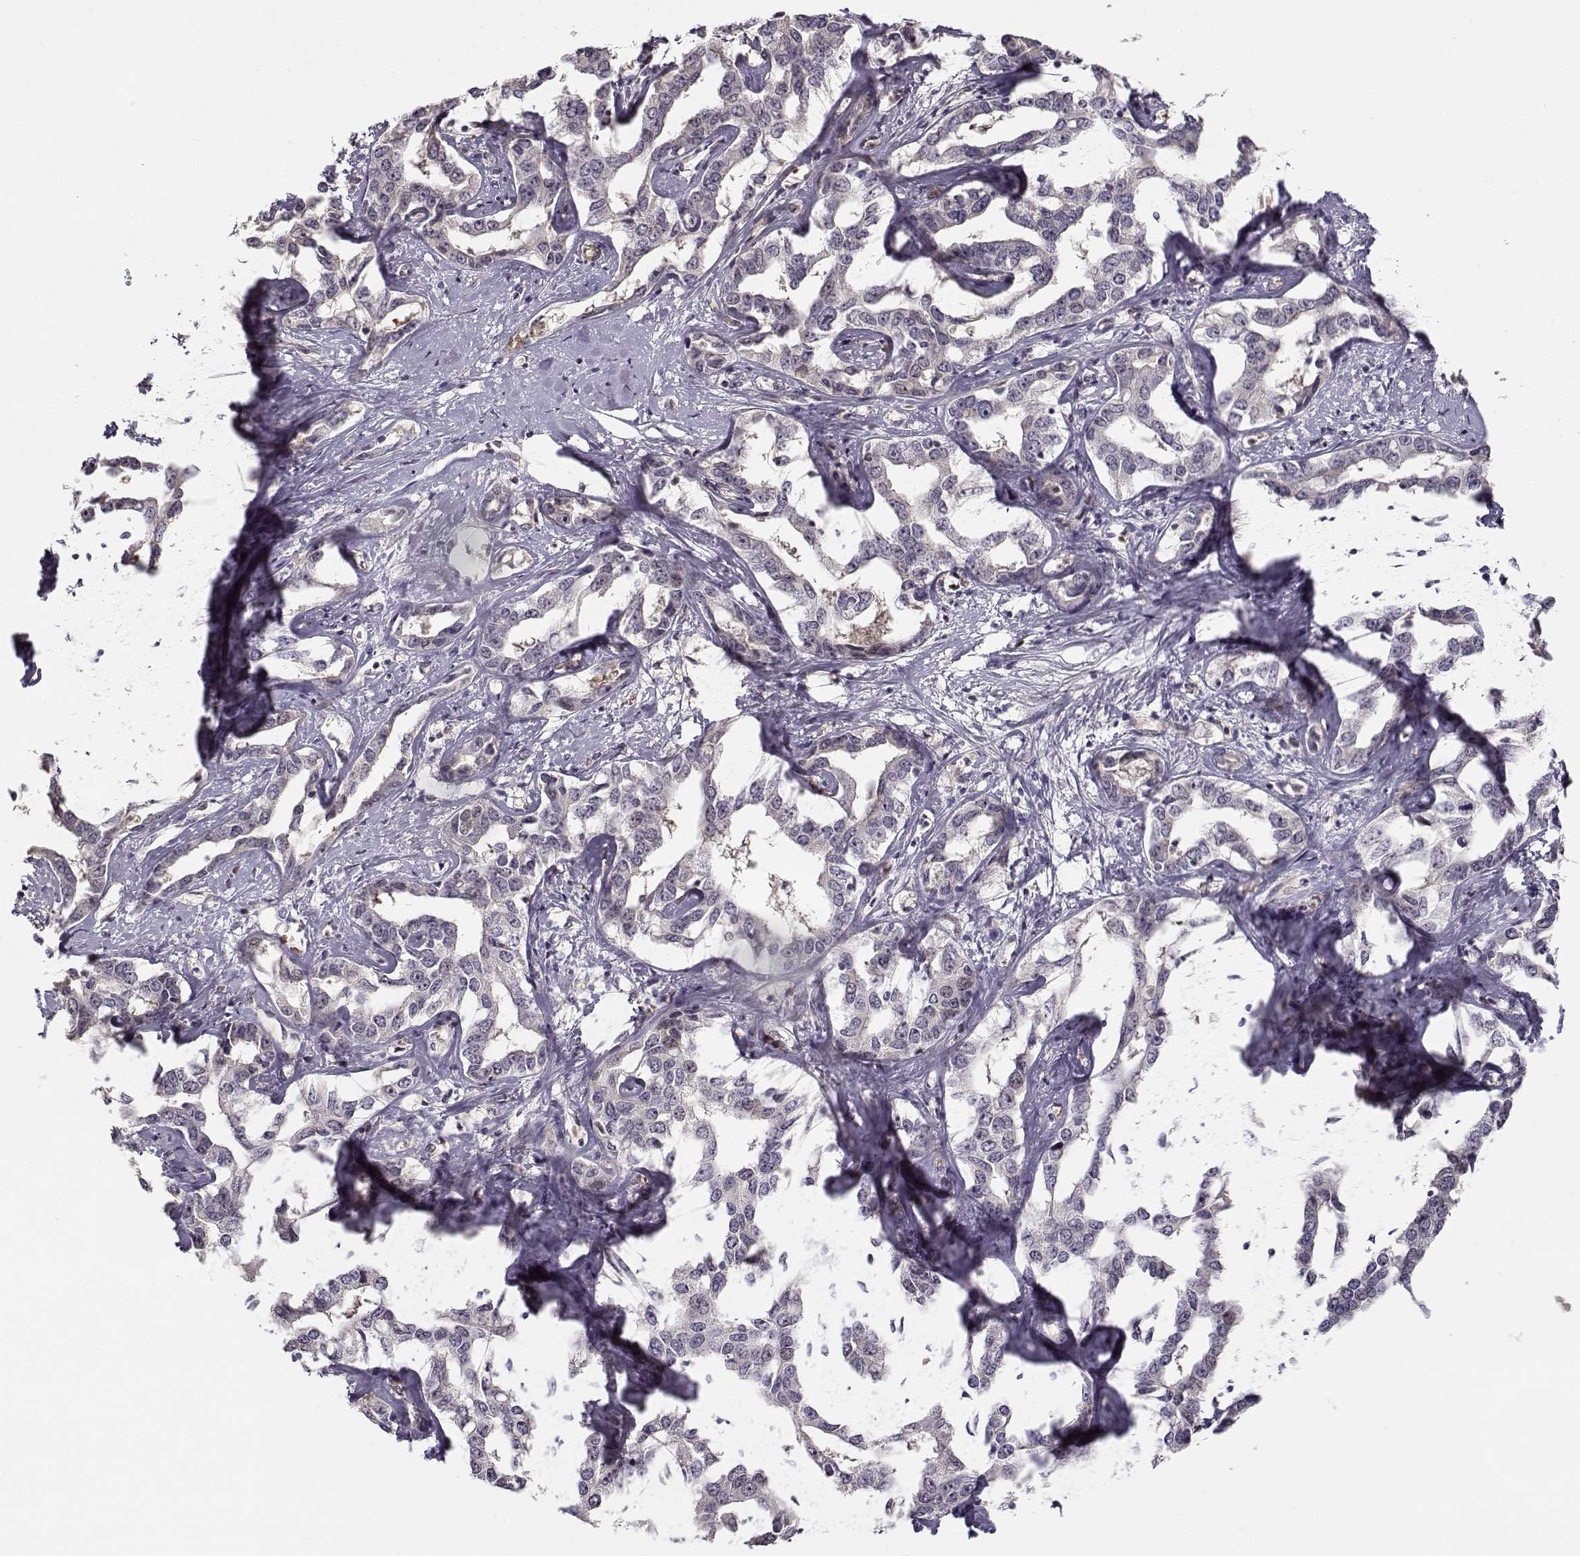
{"staining": {"intensity": "negative", "quantity": "none", "location": "none"}, "tissue": "liver cancer", "cell_type": "Tumor cells", "image_type": "cancer", "snomed": [{"axis": "morphology", "description": "Cholangiocarcinoma"}, {"axis": "topography", "description": "Liver"}], "caption": "Liver cholangiocarcinoma stained for a protein using immunohistochemistry (IHC) exhibits no expression tumor cells.", "gene": "RGS9BP", "patient": {"sex": "male", "age": 59}}